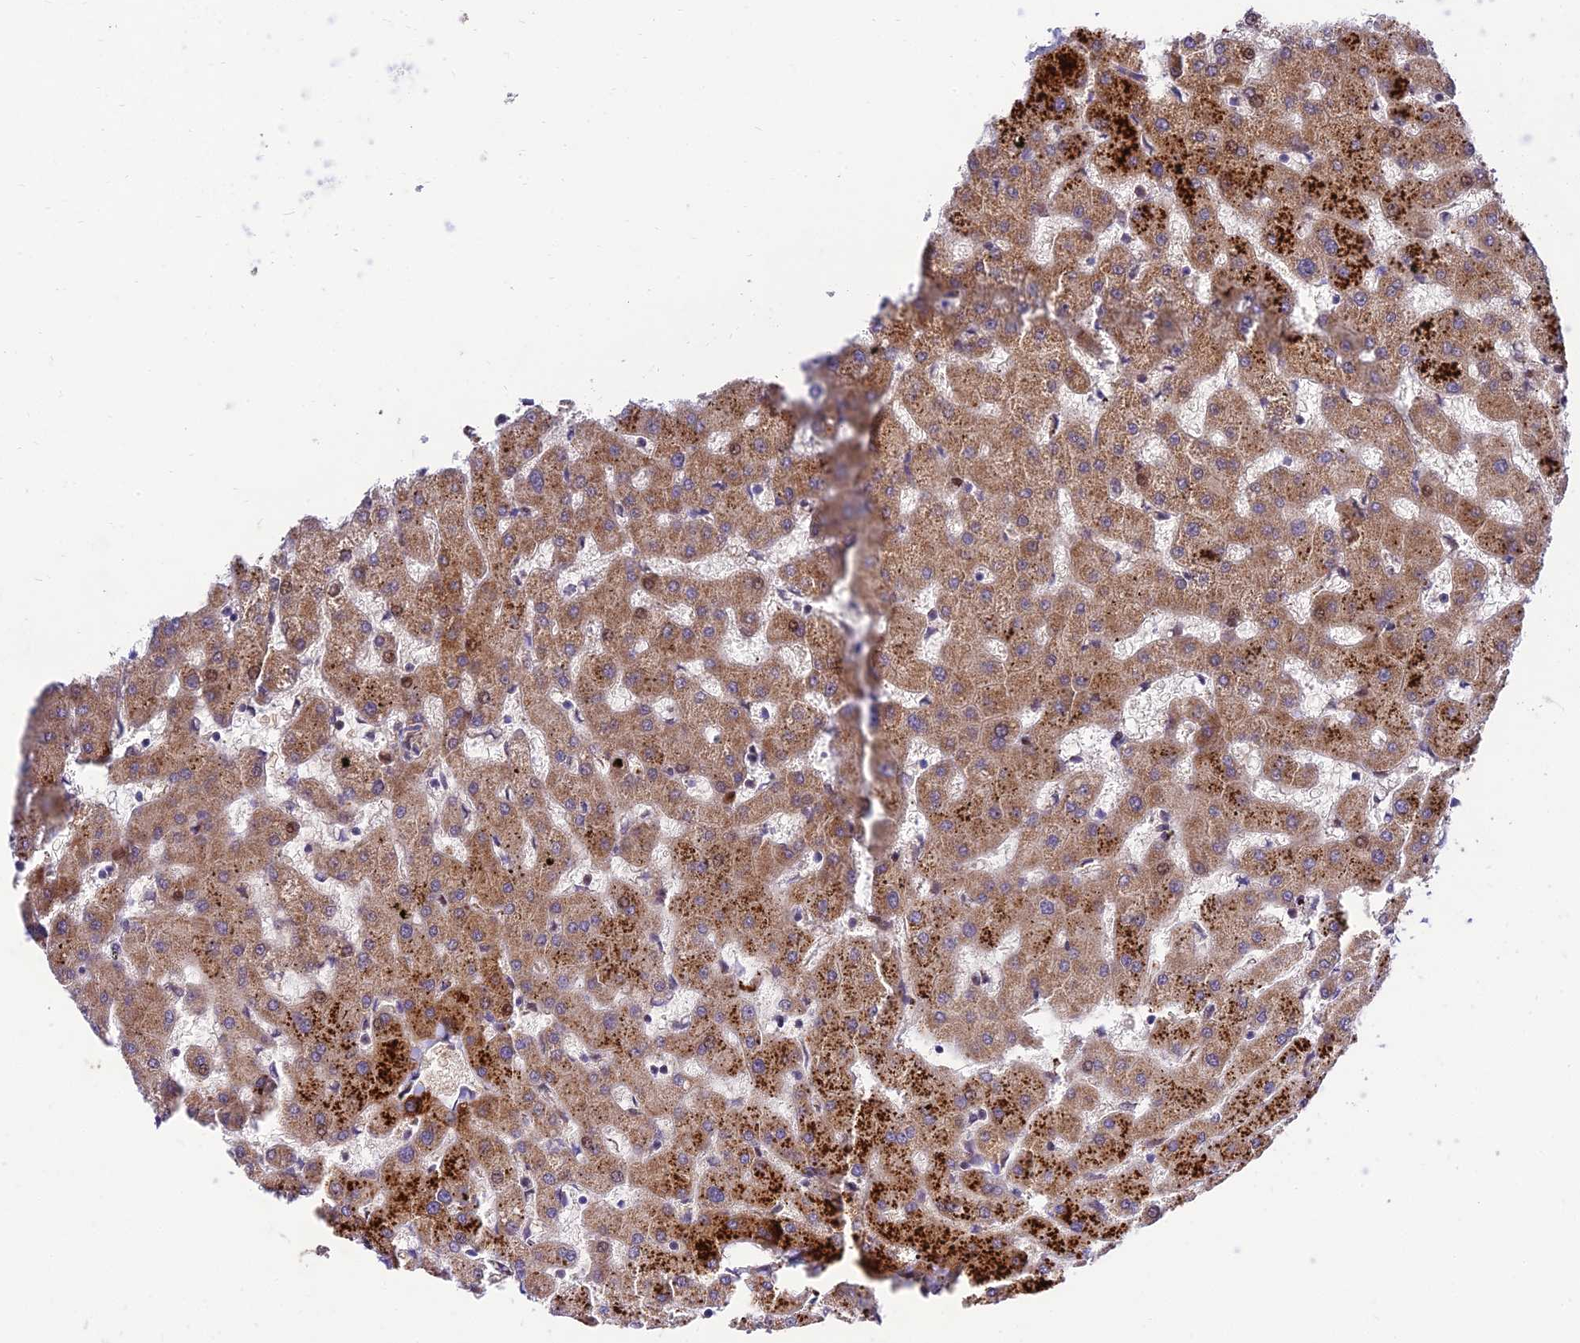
{"staining": {"intensity": "moderate", "quantity": "25%-75%", "location": "cytoplasmic/membranous,nuclear"}, "tissue": "liver", "cell_type": "Cholangiocytes", "image_type": "normal", "snomed": [{"axis": "morphology", "description": "Normal tissue, NOS"}, {"axis": "topography", "description": "Liver"}], "caption": "Human liver stained with a protein marker exhibits moderate staining in cholangiocytes.", "gene": "MKKS", "patient": {"sex": "female", "age": 63}}